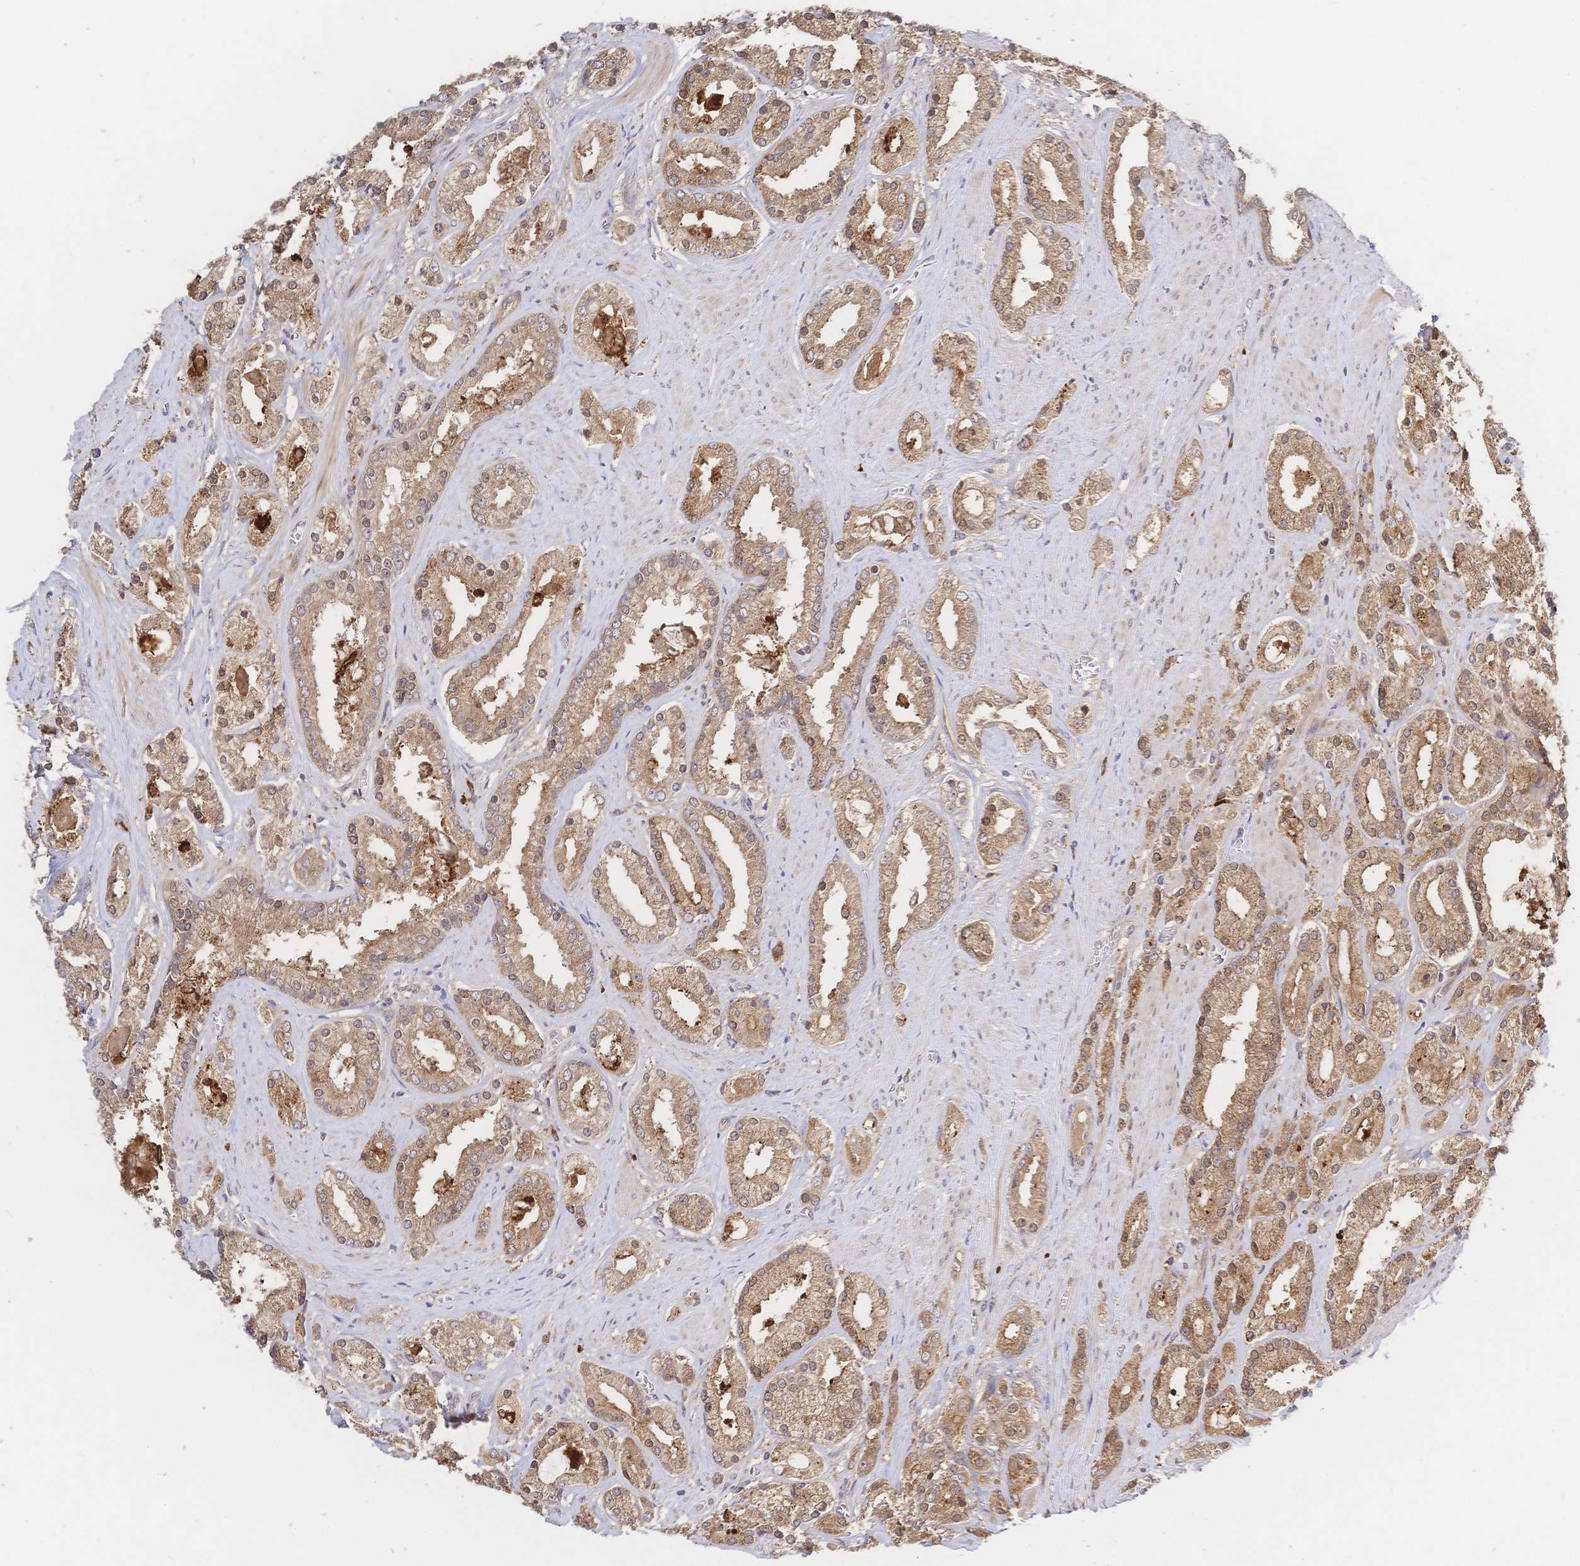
{"staining": {"intensity": "moderate", "quantity": ">75%", "location": "cytoplasmic/membranous"}, "tissue": "prostate cancer", "cell_type": "Tumor cells", "image_type": "cancer", "snomed": [{"axis": "morphology", "description": "Adenocarcinoma, High grade"}, {"axis": "topography", "description": "Prostate"}], "caption": "Prostate cancer stained for a protein (brown) shows moderate cytoplasmic/membranous positive staining in approximately >75% of tumor cells.", "gene": "LMO4", "patient": {"sex": "male", "age": 67}}